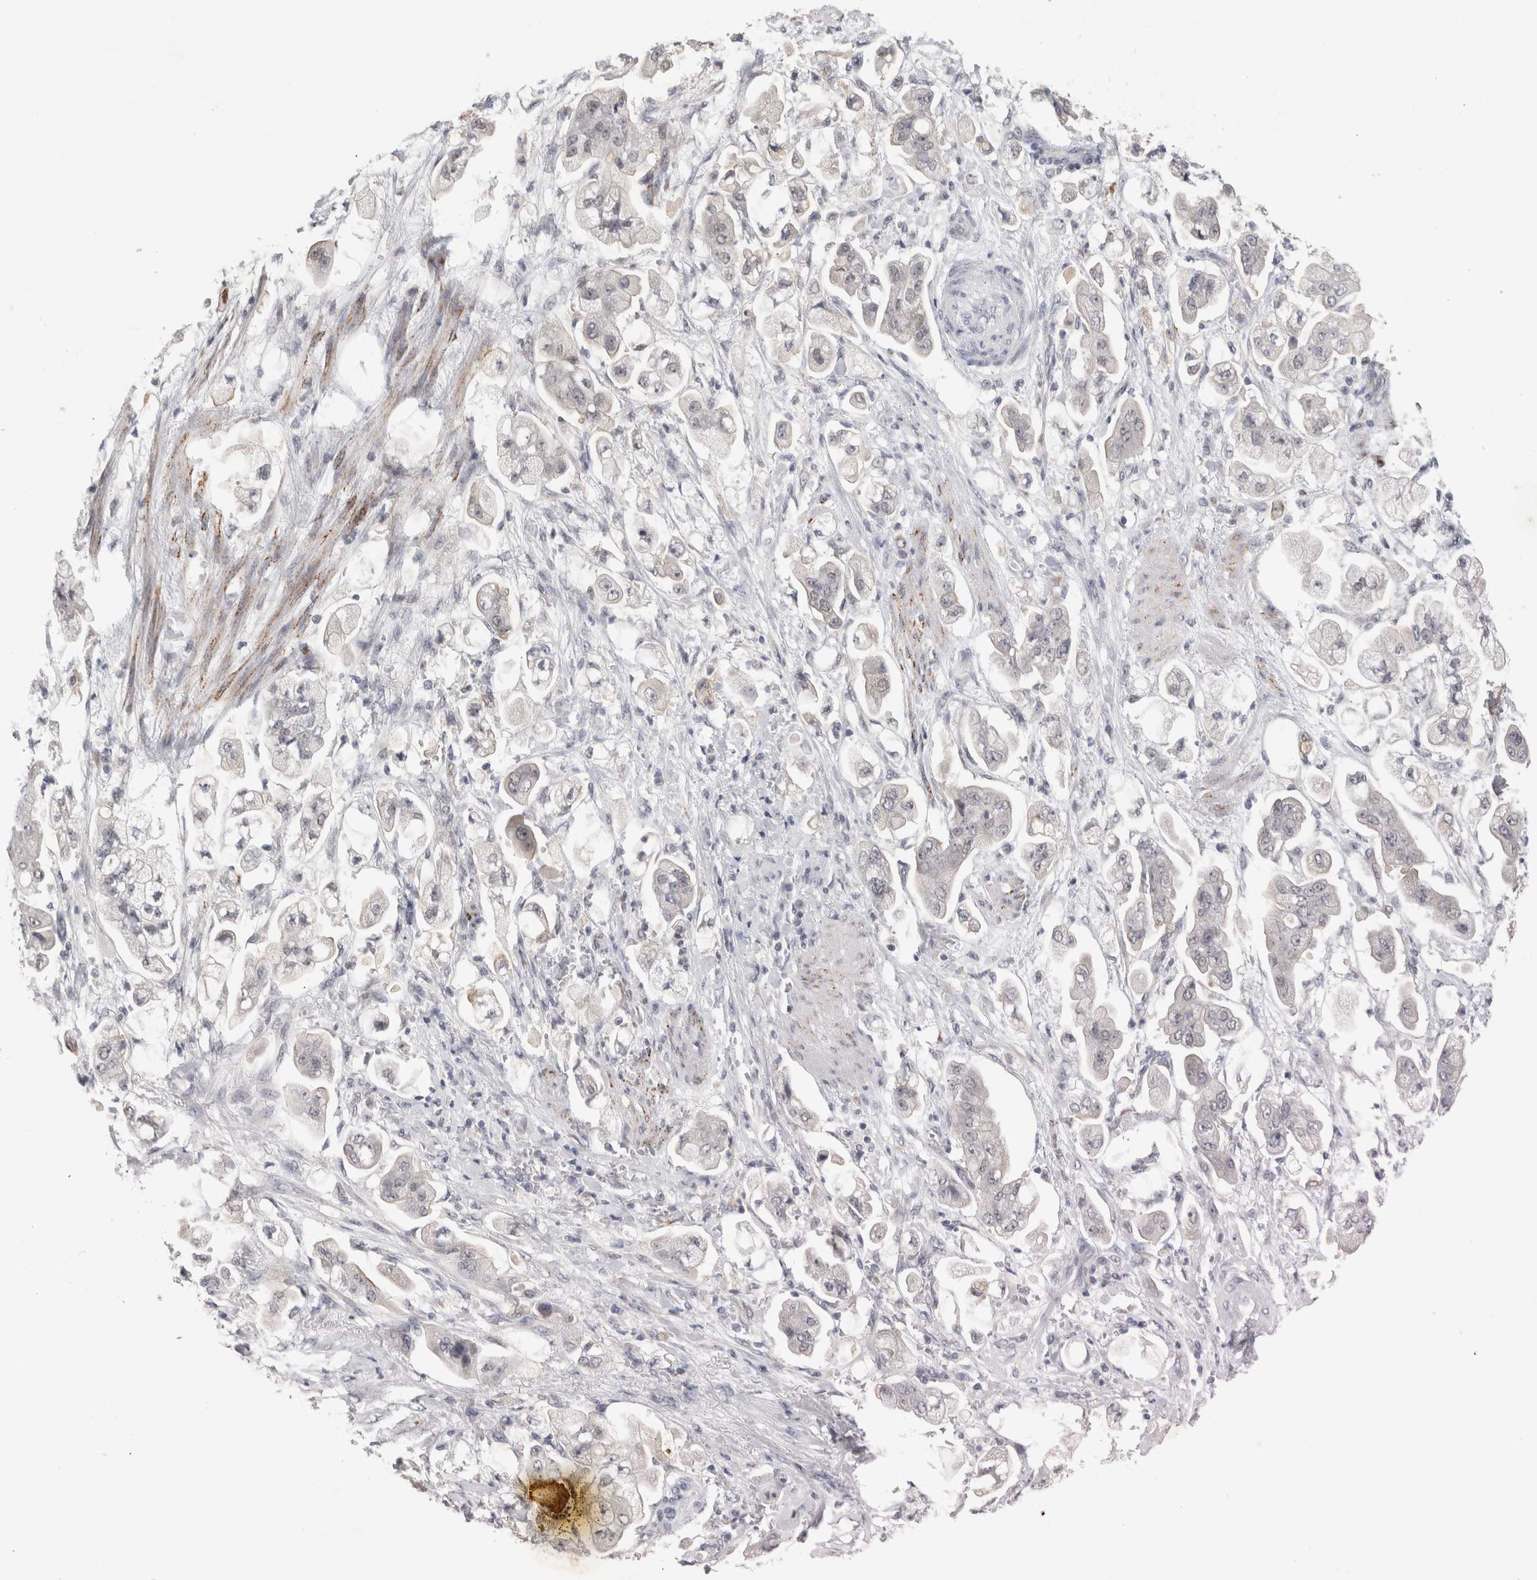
{"staining": {"intensity": "weak", "quantity": "<25%", "location": "cytoplasmic/membranous"}, "tissue": "stomach cancer", "cell_type": "Tumor cells", "image_type": "cancer", "snomed": [{"axis": "morphology", "description": "Adenocarcinoma, NOS"}, {"axis": "topography", "description": "Stomach"}], "caption": "Tumor cells are negative for protein expression in human stomach cancer.", "gene": "NIPA1", "patient": {"sex": "male", "age": 62}}